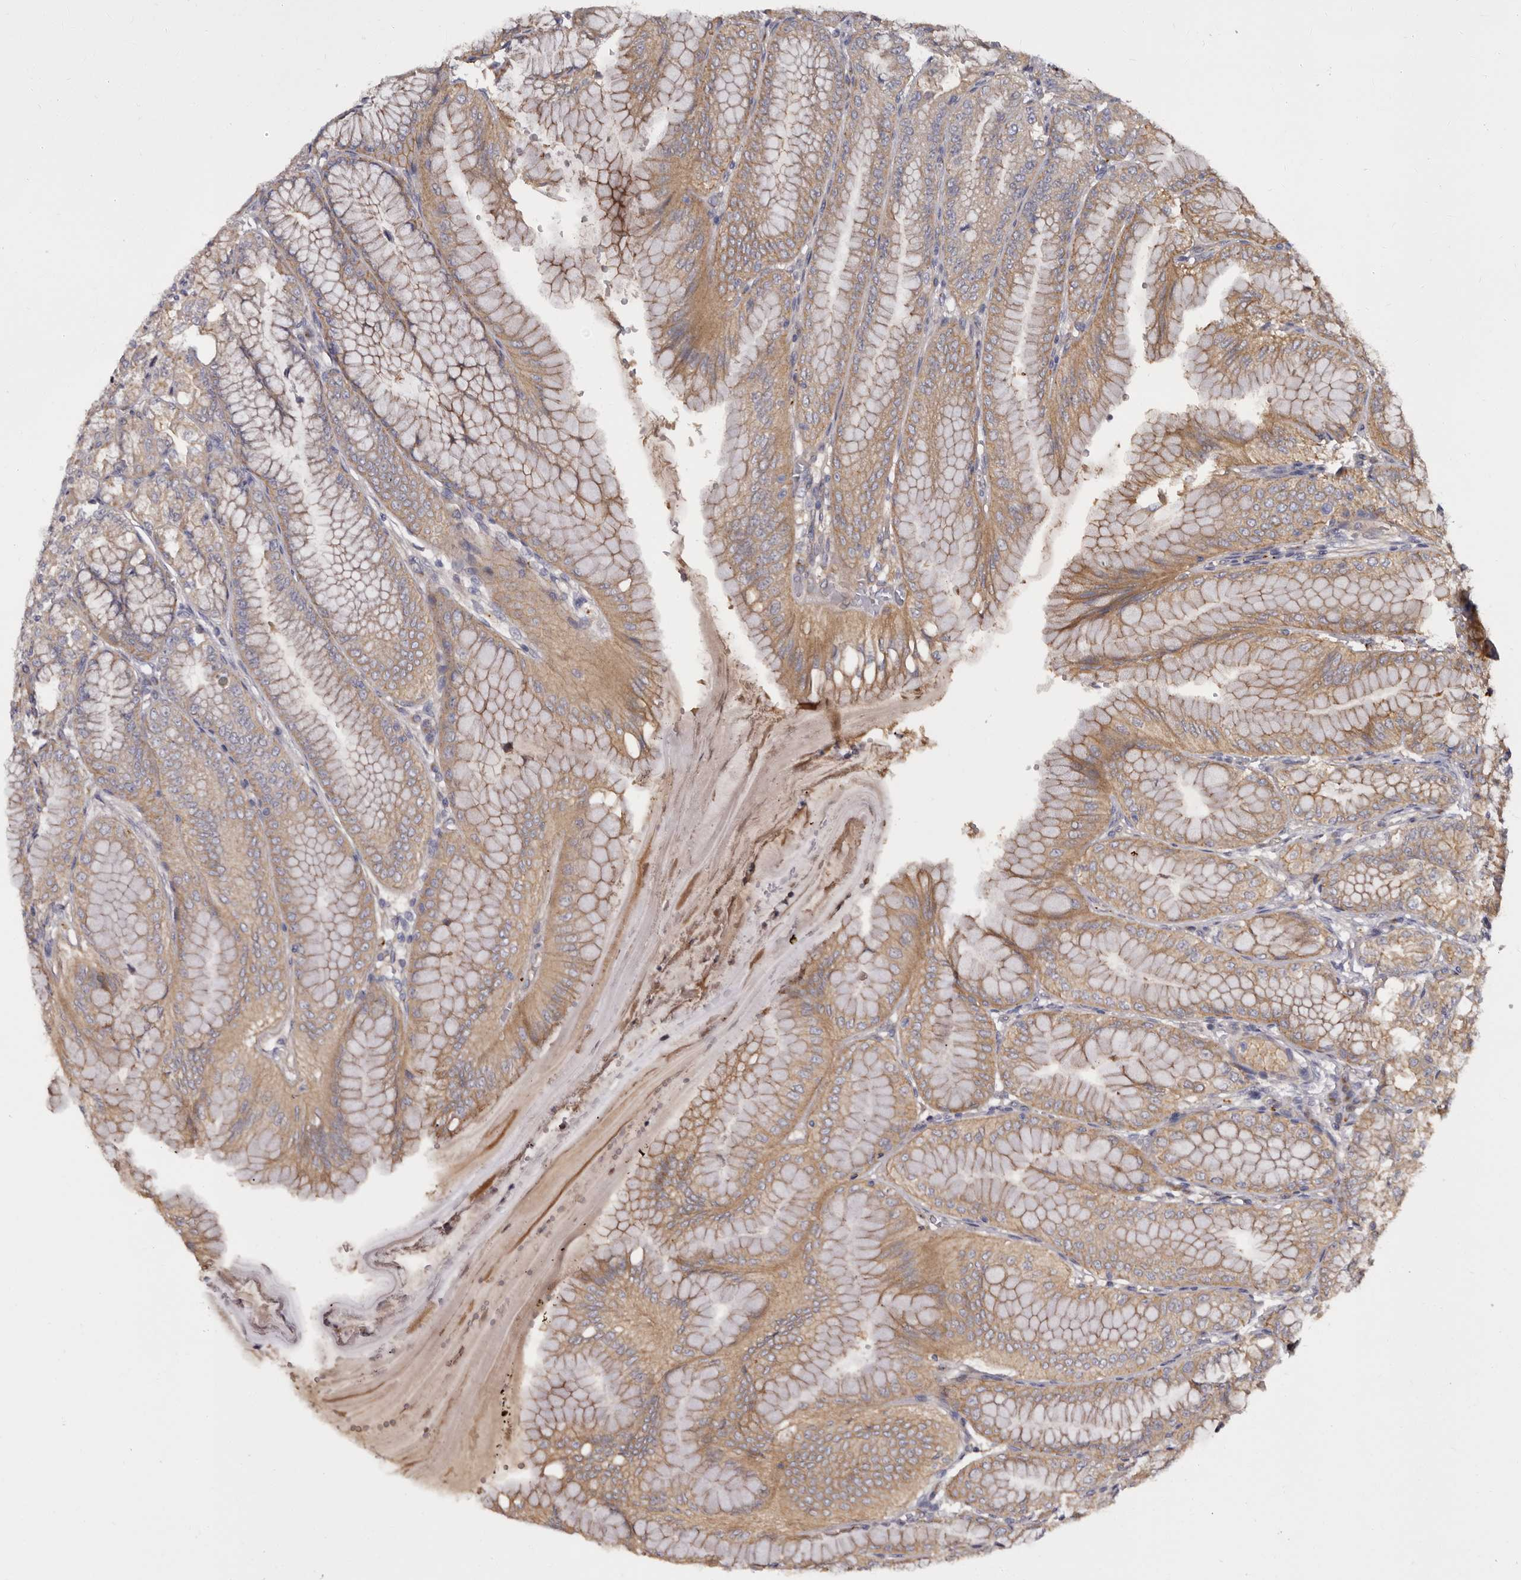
{"staining": {"intensity": "moderate", "quantity": ">75%", "location": "cytoplasmic/membranous"}, "tissue": "stomach", "cell_type": "Glandular cells", "image_type": "normal", "snomed": [{"axis": "morphology", "description": "Normal tissue, NOS"}, {"axis": "topography", "description": "Stomach, lower"}], "caption": "This is a micrograph of IHC staining of benign stomach, which shows moderate expression in the cytoplasmic/membranous of glandular cells.", "gene": "INKA2", "patient": {"sex": "male", "age": 71}}